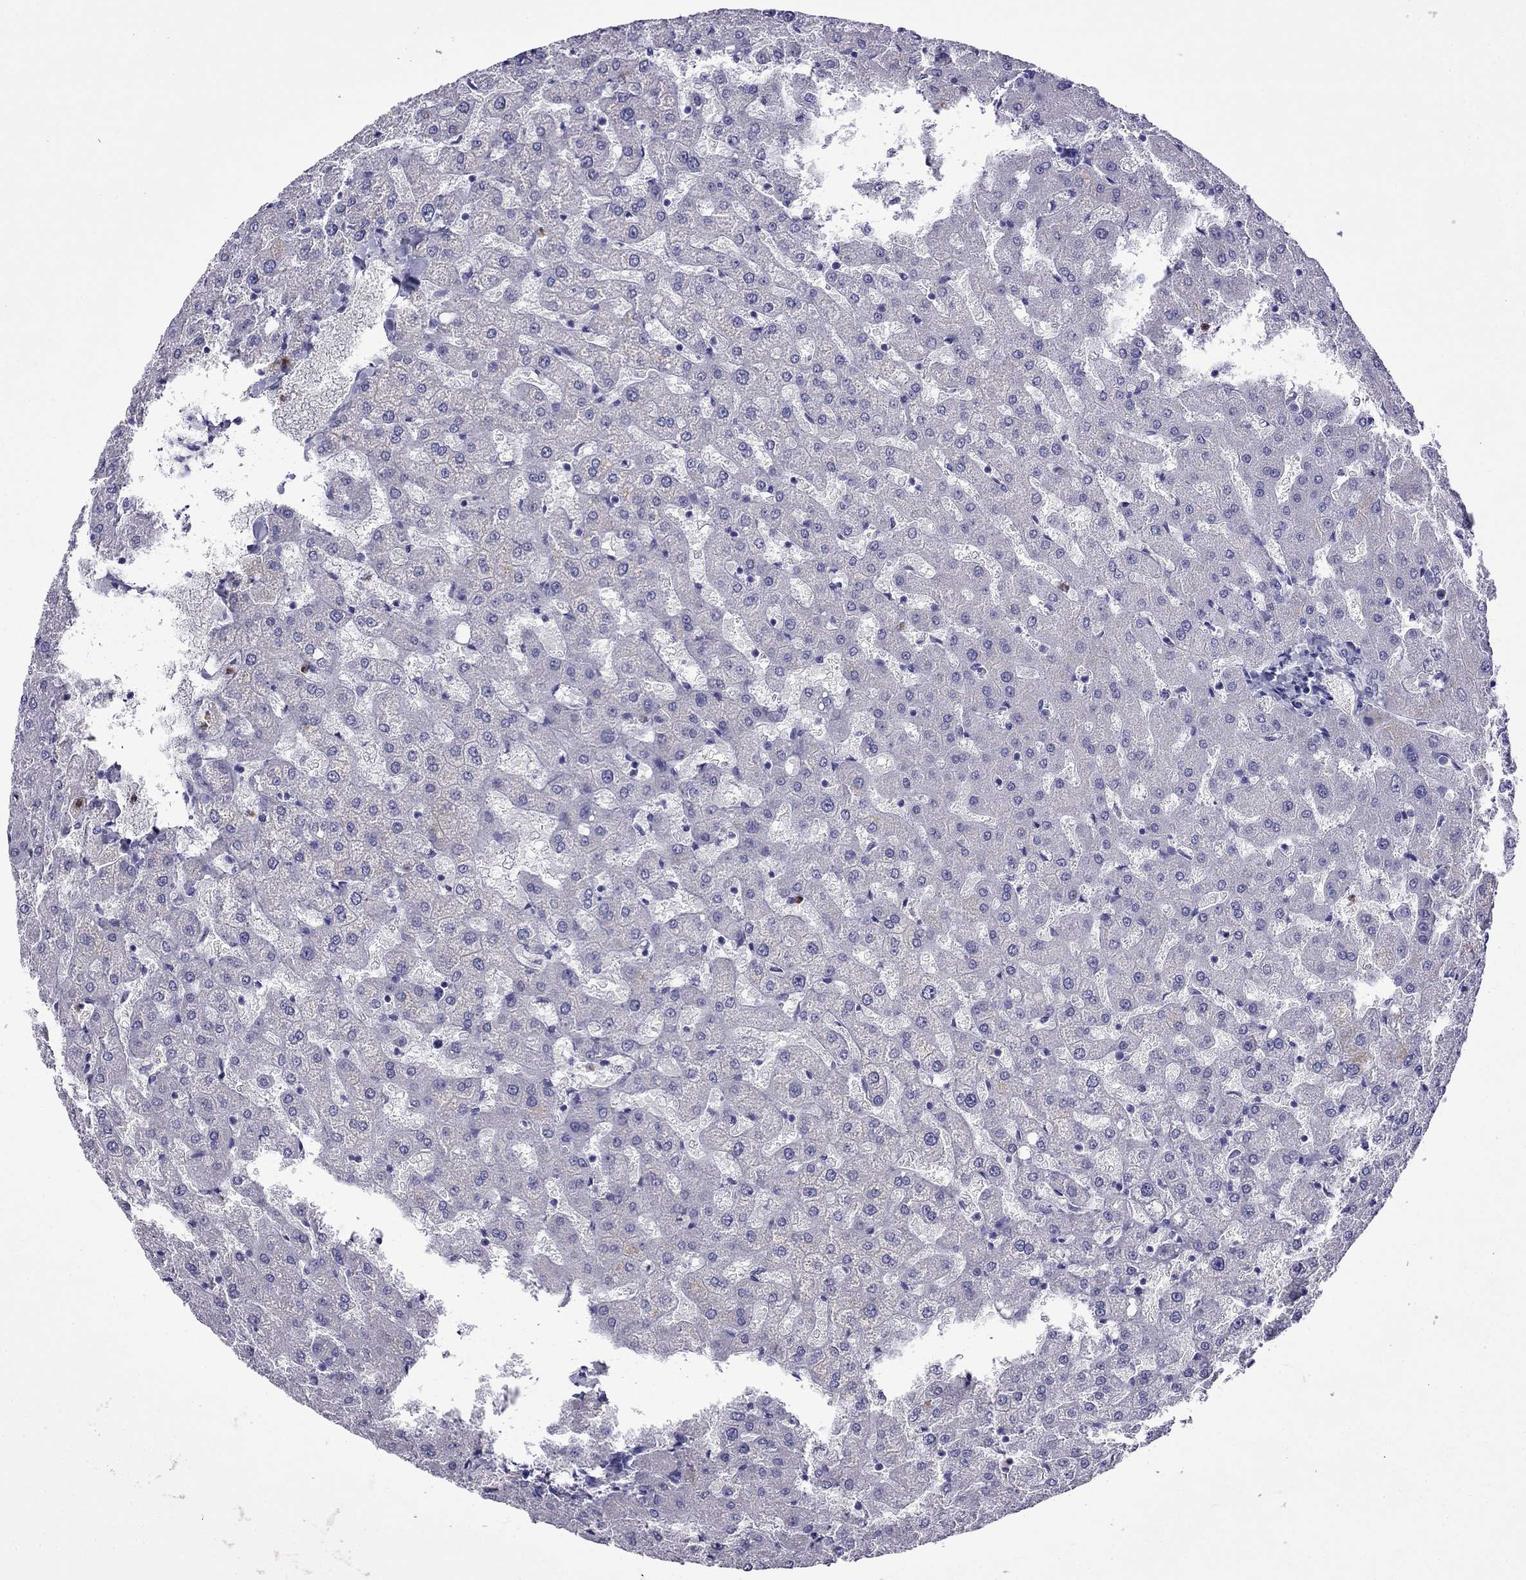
{"staining": {"intensity": "negative", "quantity": "none", "location": "none"}, "tissue": "liver", "cell_type": "Cholangiocytes", "image_type": "normal", "snomed": [{"axis": "morphology", "description": "Normal tissue, NOS"}, {"axis": "topography", "description": "Liver"}], "caption": "High power microscopy photomicrograph of an immunohistochemistry image of normal liver, revealing no significant positivity in cholangiocytes. (DAB (3,3'-diaminobenzidine) immunohistochemistry with hematoxylin counter stain).", "gene": "CDHR4", "patient": {"sex": "female", "age": 50}}